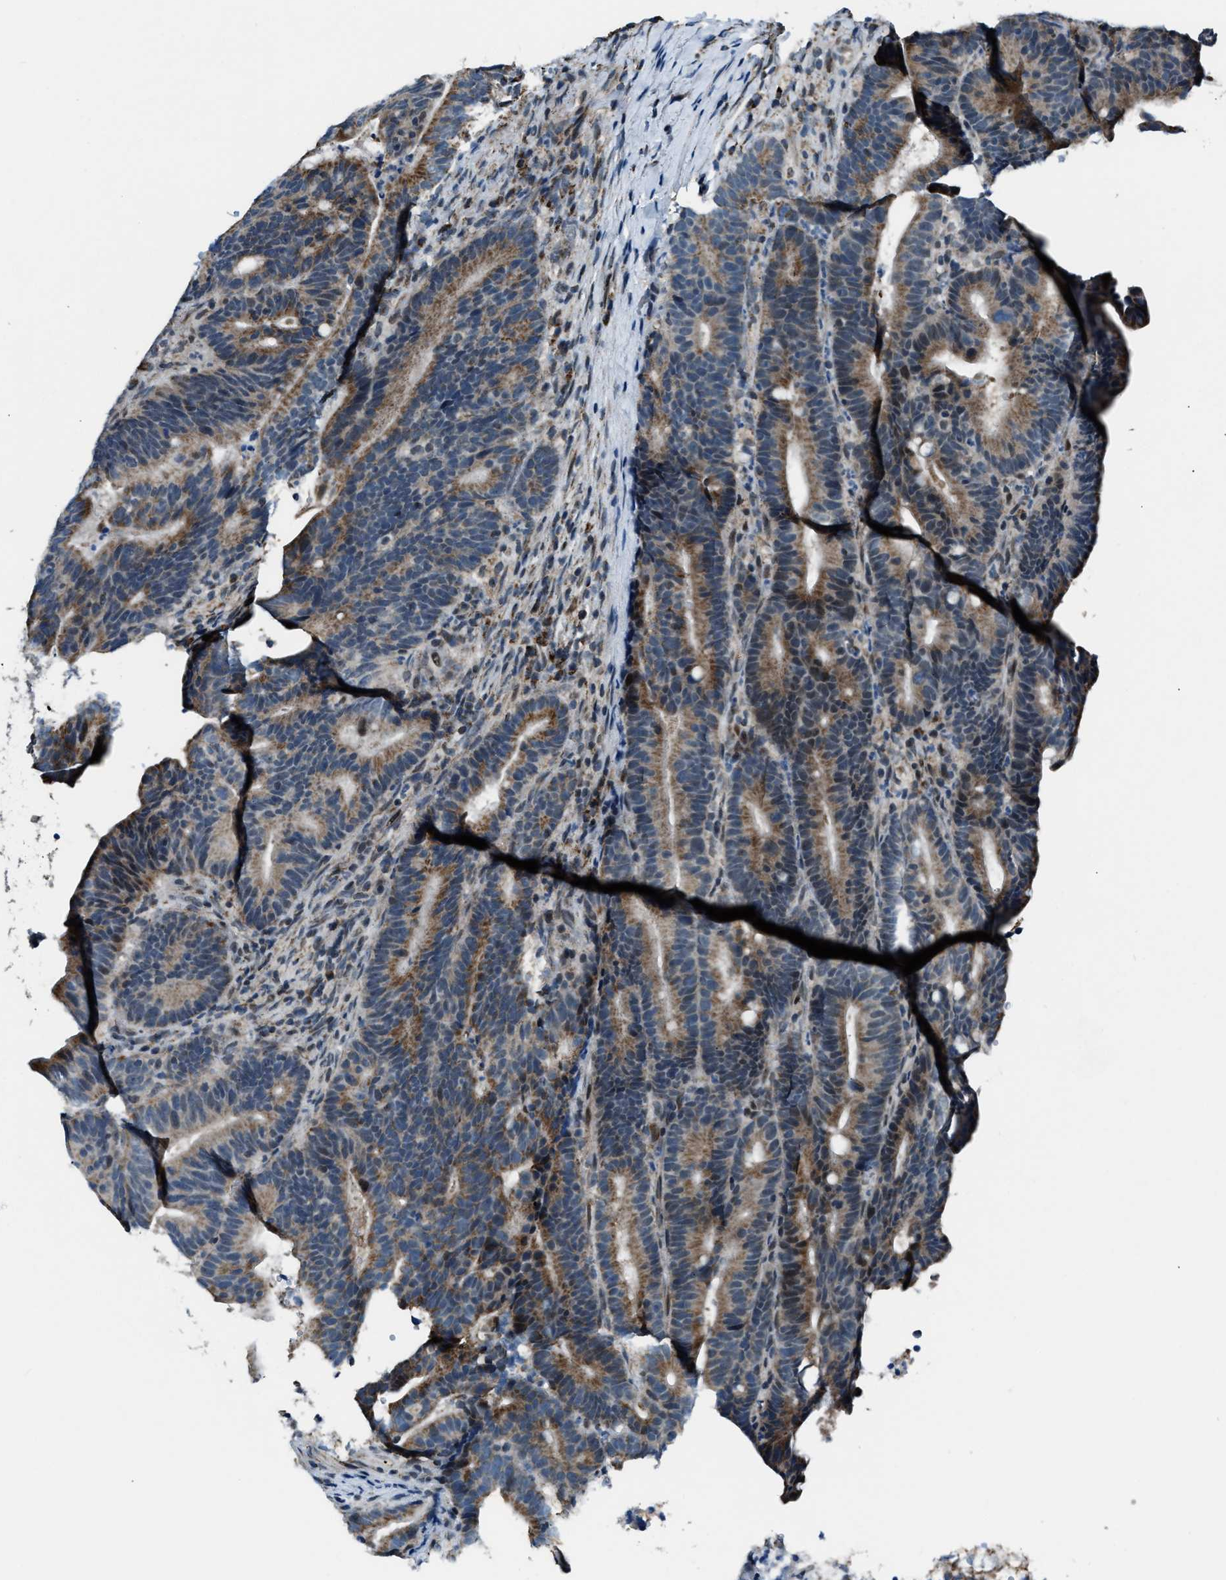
{"staining": {"intensity": "moderate", "quantity": ">75%", "location": "cytoplasmic/membranous"}, "tissue": "colorectal cancer", "cell_type": "Tumor cells", "image_type": "cancer", "snomed": [{"axis": "morphology", "description": "Adenocarcinoma, NOS"}, {"axis": "topography", "description": "Colon"}], "caption": "The micrograph shows immunohistochemical staining of colorectal cancer. There is moderate cytoplasmic/membranous staining is appreciated in approximately >75% of tumor cells.", "gene": "CHN2", "patient": {"sex": "female", "age": 66}}